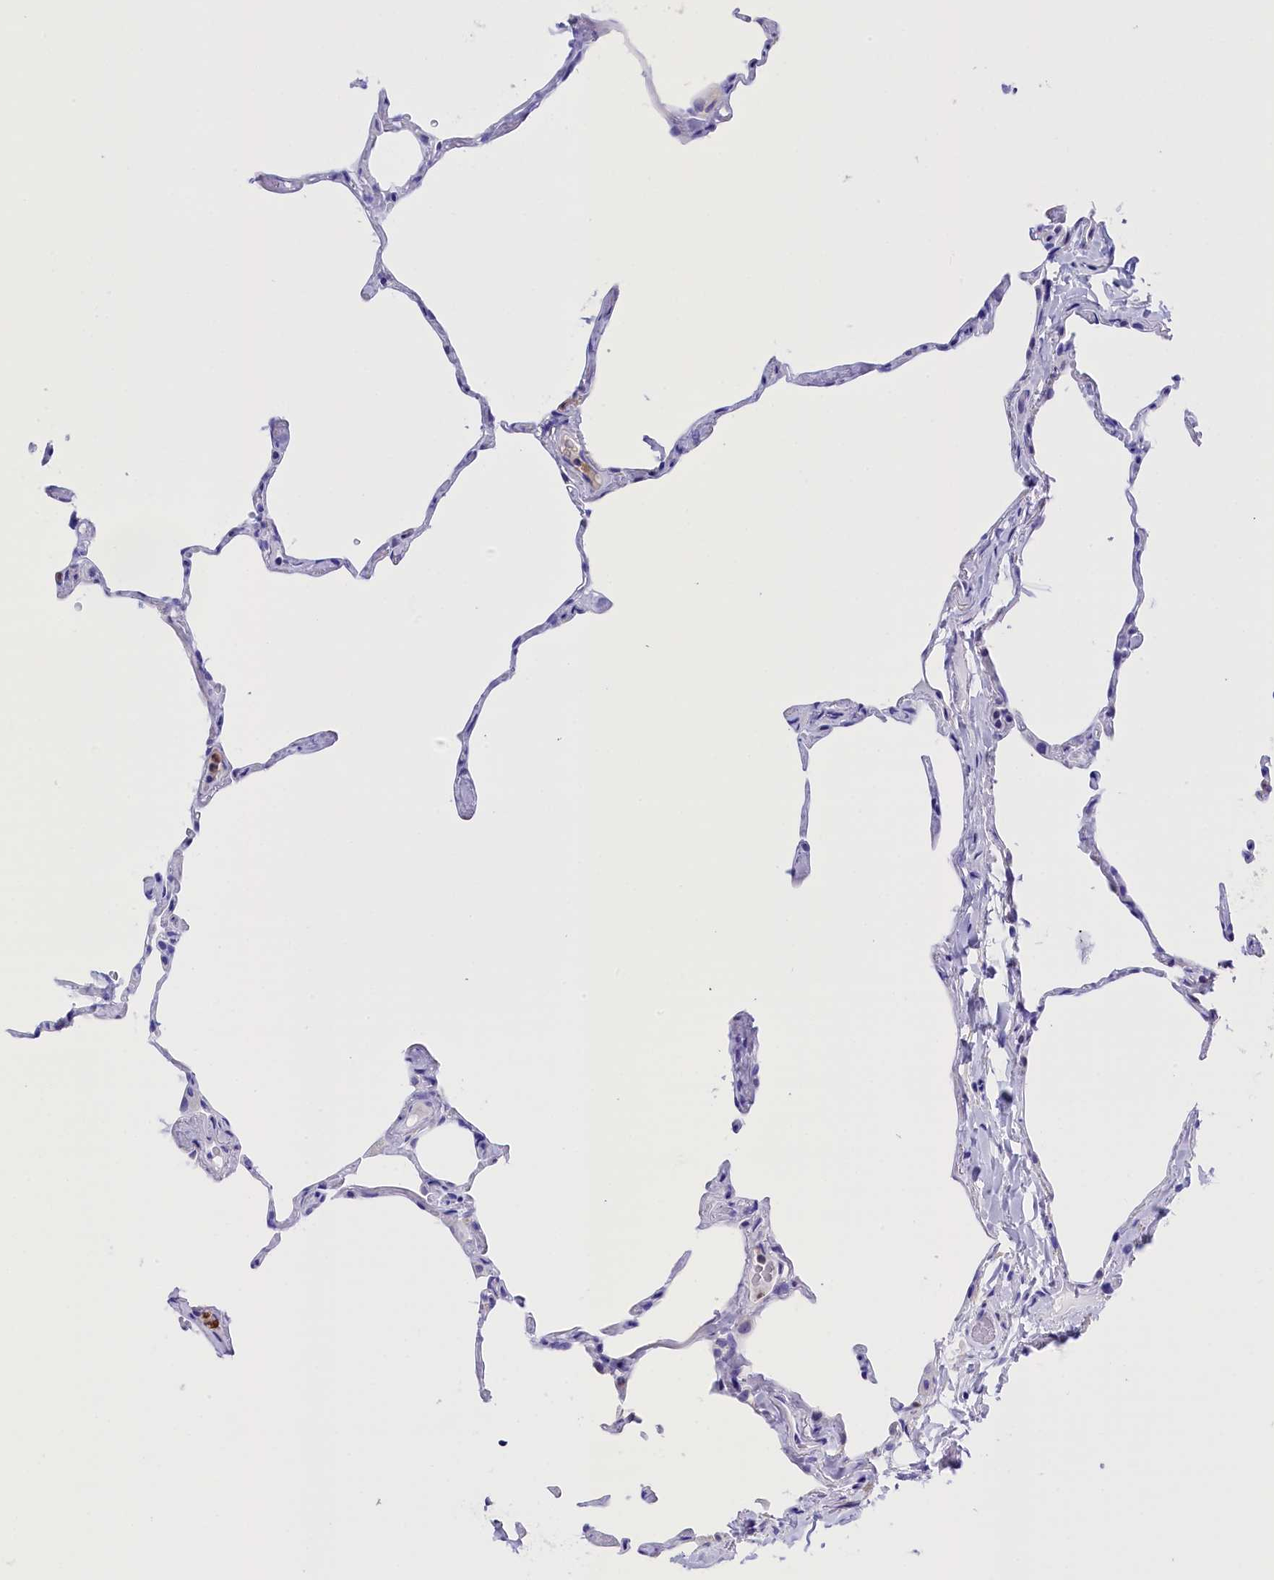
{"staining": {"intensity": "negative", "quantity": "none", "location": "none"}, "tissue": "lung", "cell_type": "Alveolar cells", "image_type": "normal", "snomed": [{"axis": "morphology", "description": "Normal tissue, NOS"}, {"axis": "topography", "description": "Lung"}], "caption": "The photomicrograph reveals no staining of alveolar cells in unremarkable lung. (Stains: DAB (3,3'-diaminobenzidine) IHC with hematoxylin counter stain, Microscopy: brightfield microscopy at high magnification).", "gene": "CLC", "patient": {"sex": "male", "age": 65}}